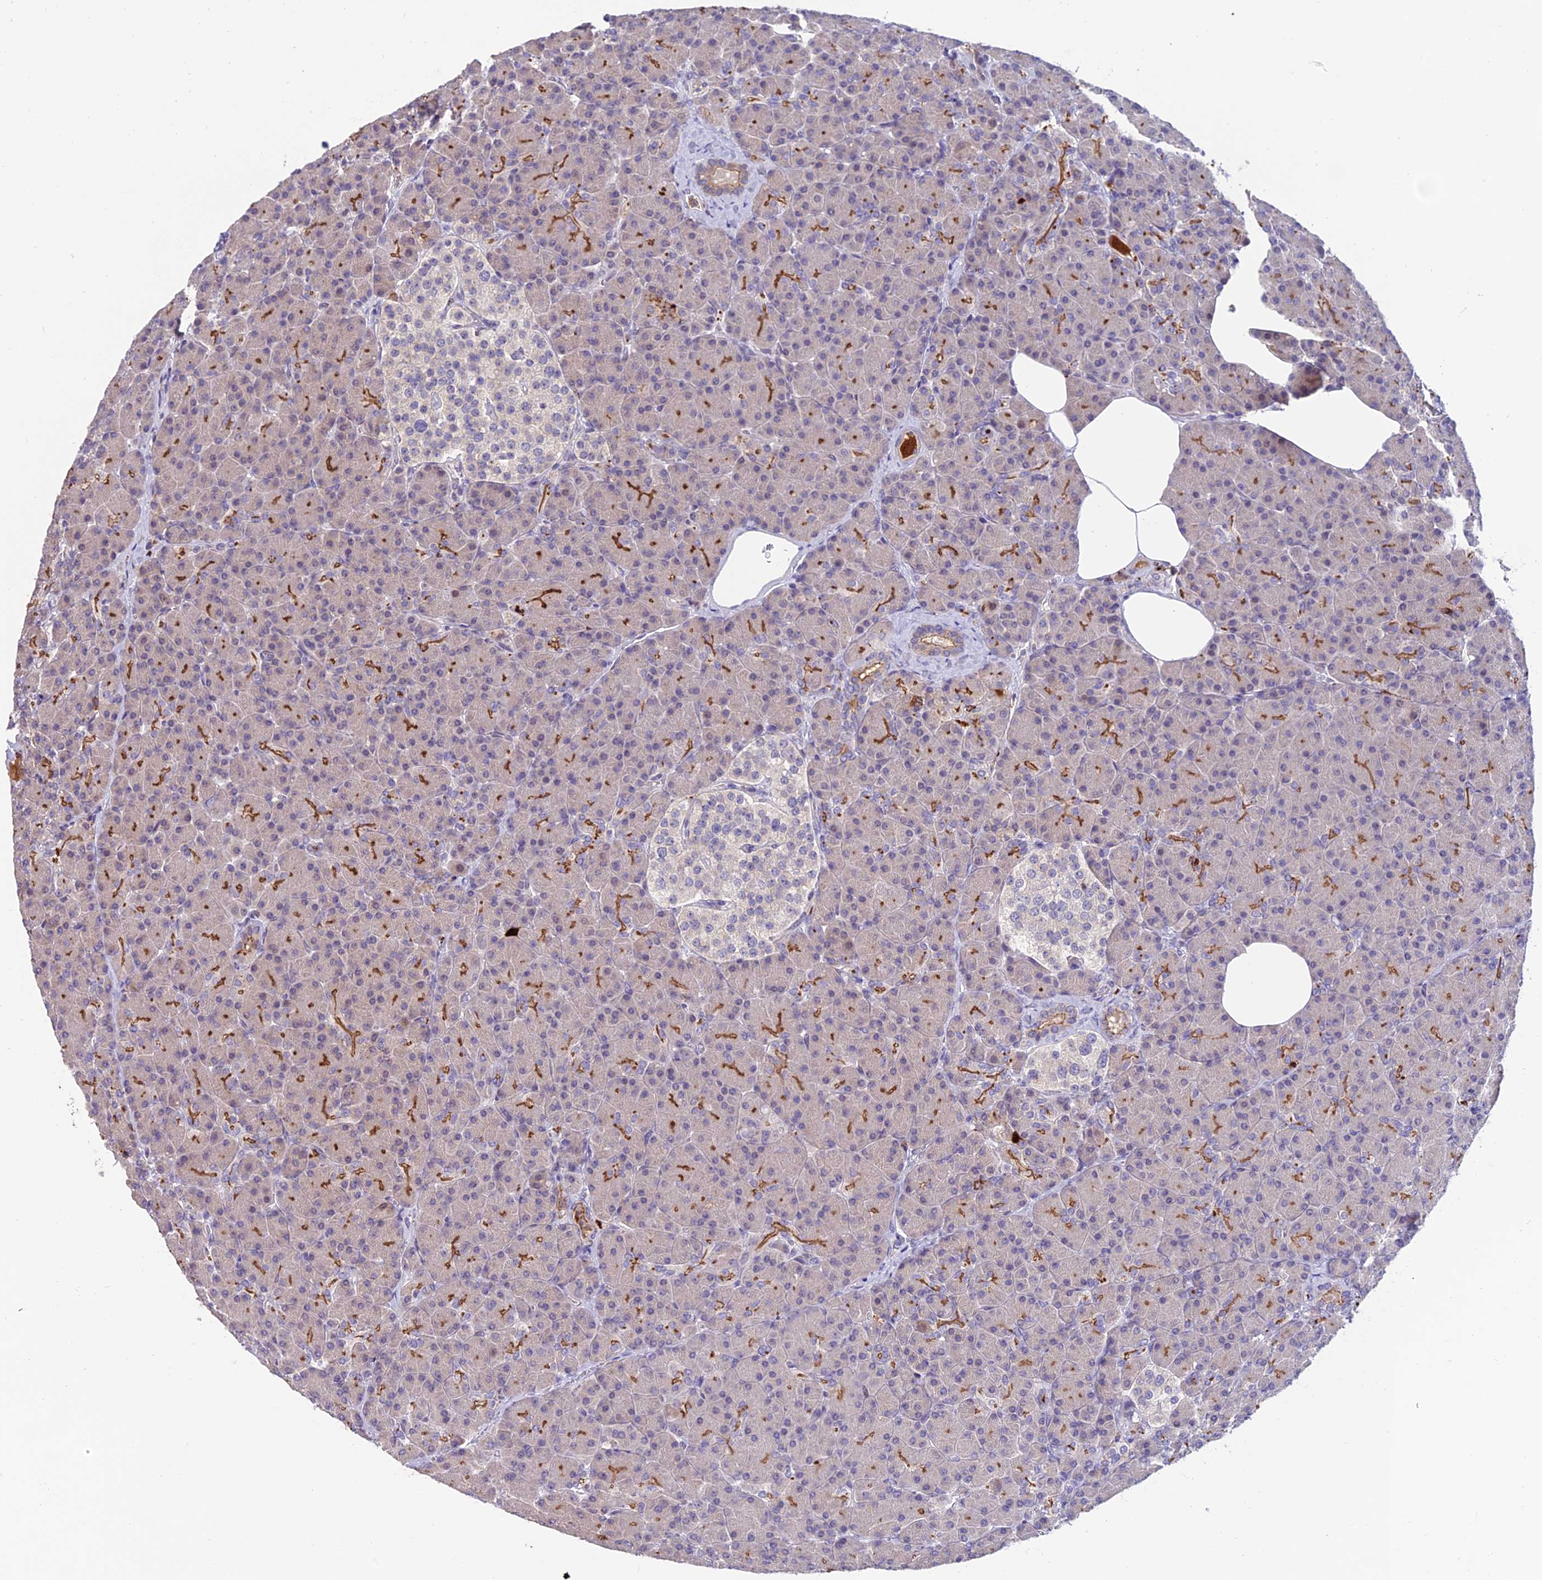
{"staining": {"intensity": "moderate", "quantity": "<25%", "location": "cytoplasmic/membranous"}, "tissue": "pancreas", "cell_type": "Exocrine glandular cells", "image_type": "normal", "snomed": [{"axis": "morphology", "description": "Normal tissue, NOS"}, {"axis": "topography", "description": "Pancreas"}], "caption": "Immunohistochemical staining of normal human pancreas exhibits moderate cytoplasmic/membranous protein staining in approximately <25% of exocrine glandular cells. (brown staining indicates protein expression, while blue staining denotes nuclei).", "gene": "ARHGEF18", "patient": {"sex": "female", "age": 43}}